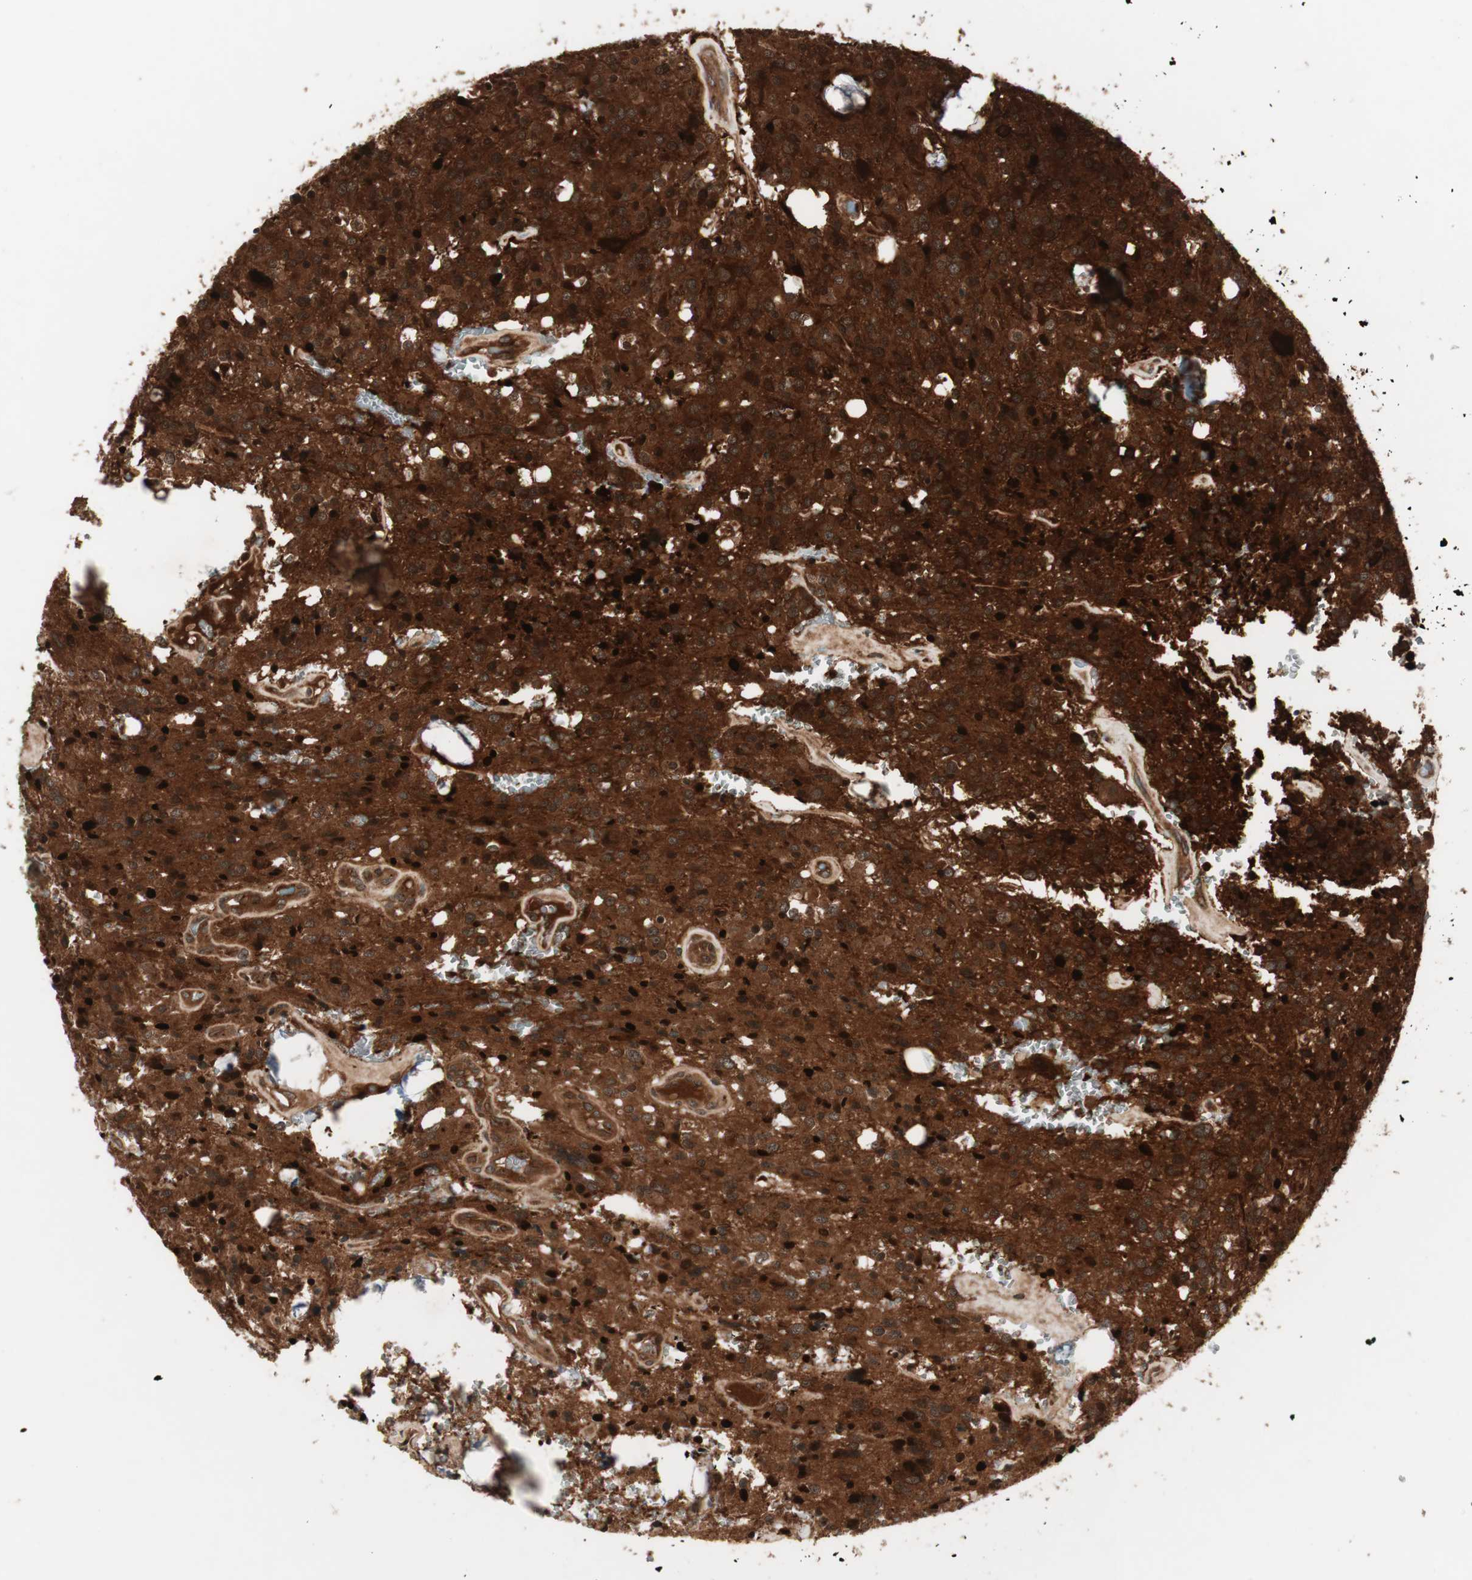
{"staining": {"intensity": "strong", "quantity": ">75%", "location": "cytoplasmic/membranous"}, "tissue": "glioma", "cell_type": "Tumor cells", "image_type": "cancer", "snomed": [{"axis": "morphology", "description": "Glioma, malignant, Low grade"}, {"axis": "topography", "description": "Brain"}], "caption": "This is a photomicrograph of immunohistochemistry staining of glioma, which shows strong staining in the cytoplasmic/membranous of tumor cells.", "gene": "PRKG2", "patient": {"sex": "male", "age": 58}}